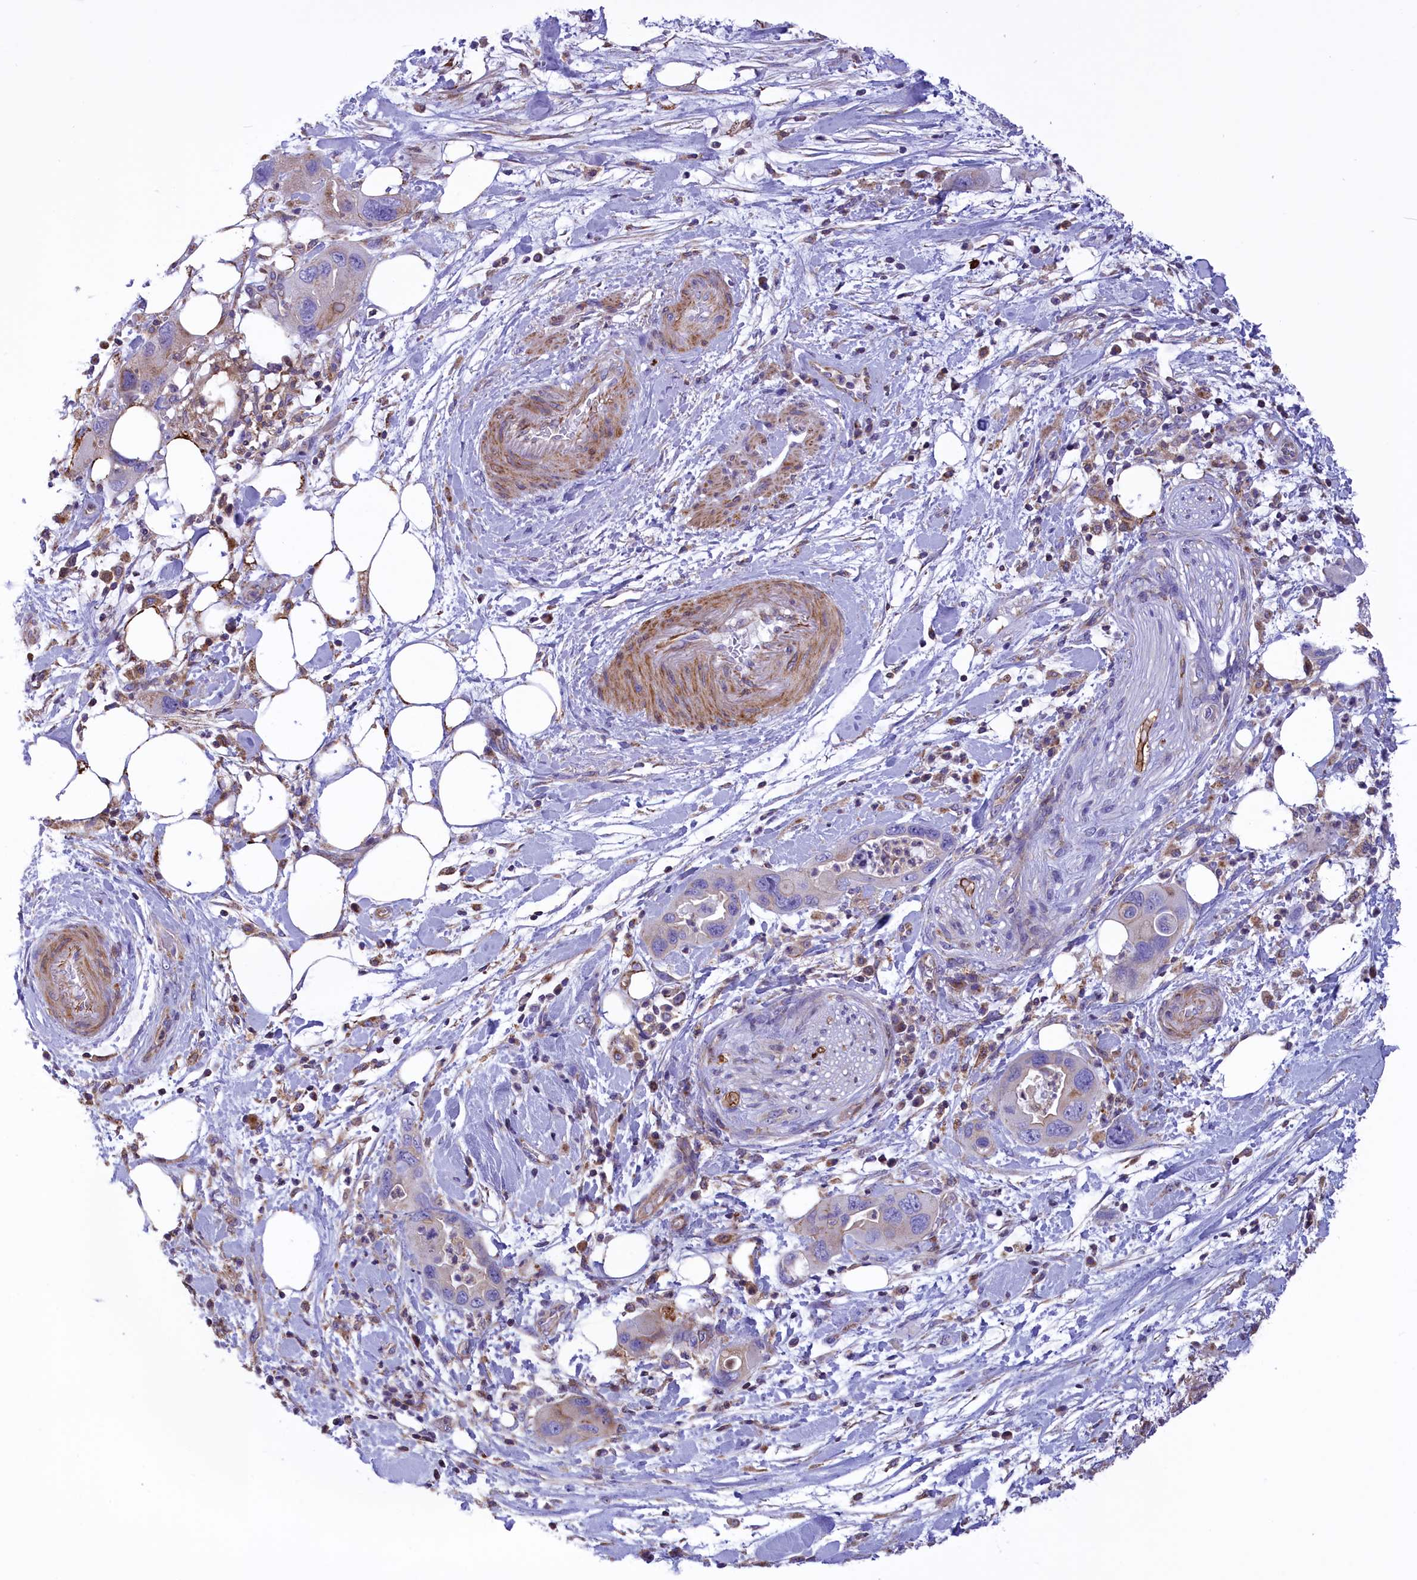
{"staining": {"intensity": "weak", "quantity": "<25%", "location": "cytoplasmic/membranous"}, "tissue": "pancreatic cancer", "cell_type": "Tumor cells", "image_type": "cancer", "snomed": [{"axis": "morphology", "description": "Adenocarcinoma, NOS"}, {"axis": "topography", "description": "Pancreas"}], "caption": "Immunohistochemistry of human pancreatic cancer exhibits no positivity in tumor cells.", "gene": "CORO7-PAM16", "patient": {"sex": "female", "age": 71}}